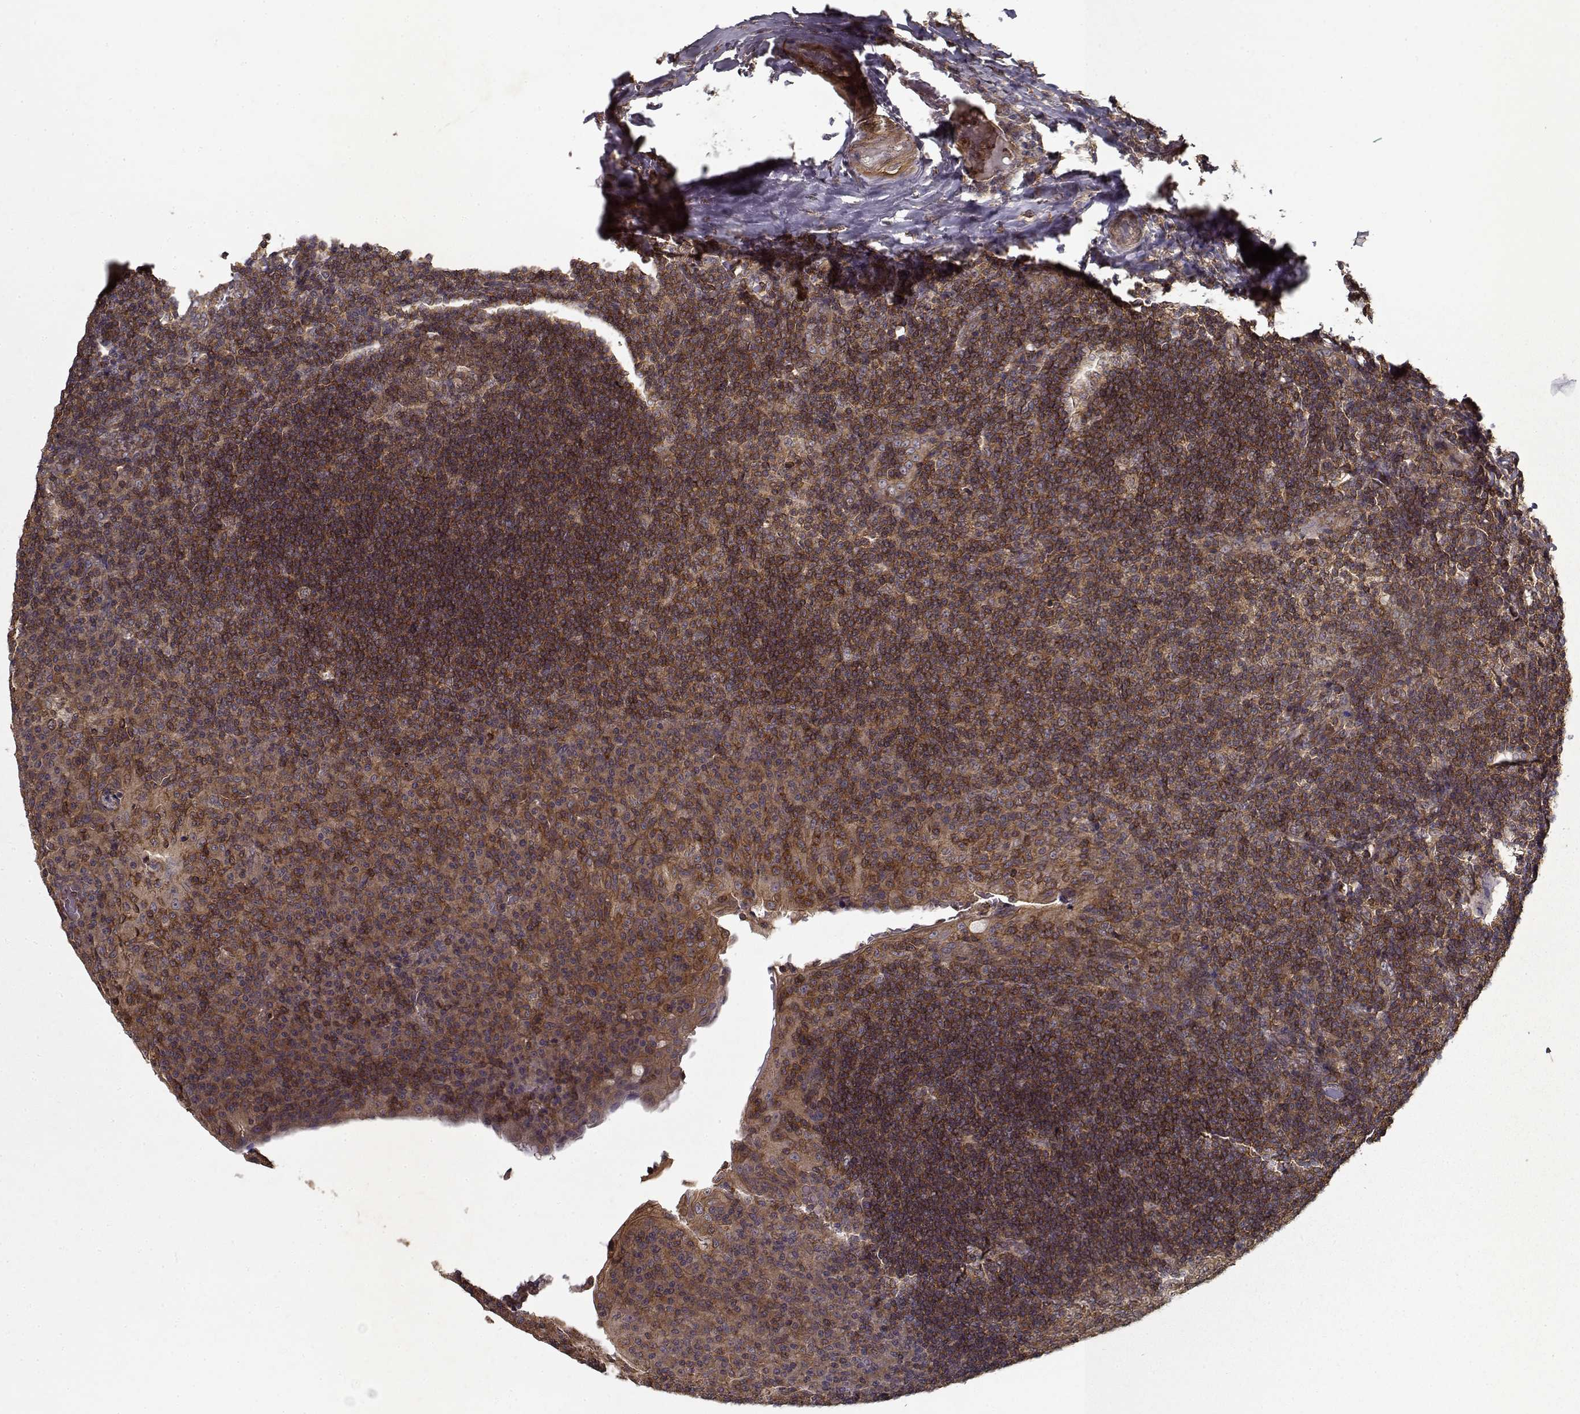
{"staining": {"intensity": "weak", "quantity": ">75%", "location": "cytoplasmic/membranous"}, "tissue": "tonsil", "cell_type": "Germinal center cells", "image_type": "normal", "snomed": [{"axis": "morphology", "description": "Normal tissue, NOS"}, {"axis": "topography", "description": "Tonsil"}], "caption": "The photomicrograph exhibits staining of normal tonsil, revealing weak cytoplasmic/membranous protein positivity (brown color) within germinal center cells. Nuclei are stained in blue.", "gene": "PPP1R12A", "patient": {"sex": "male", "age": 17}}